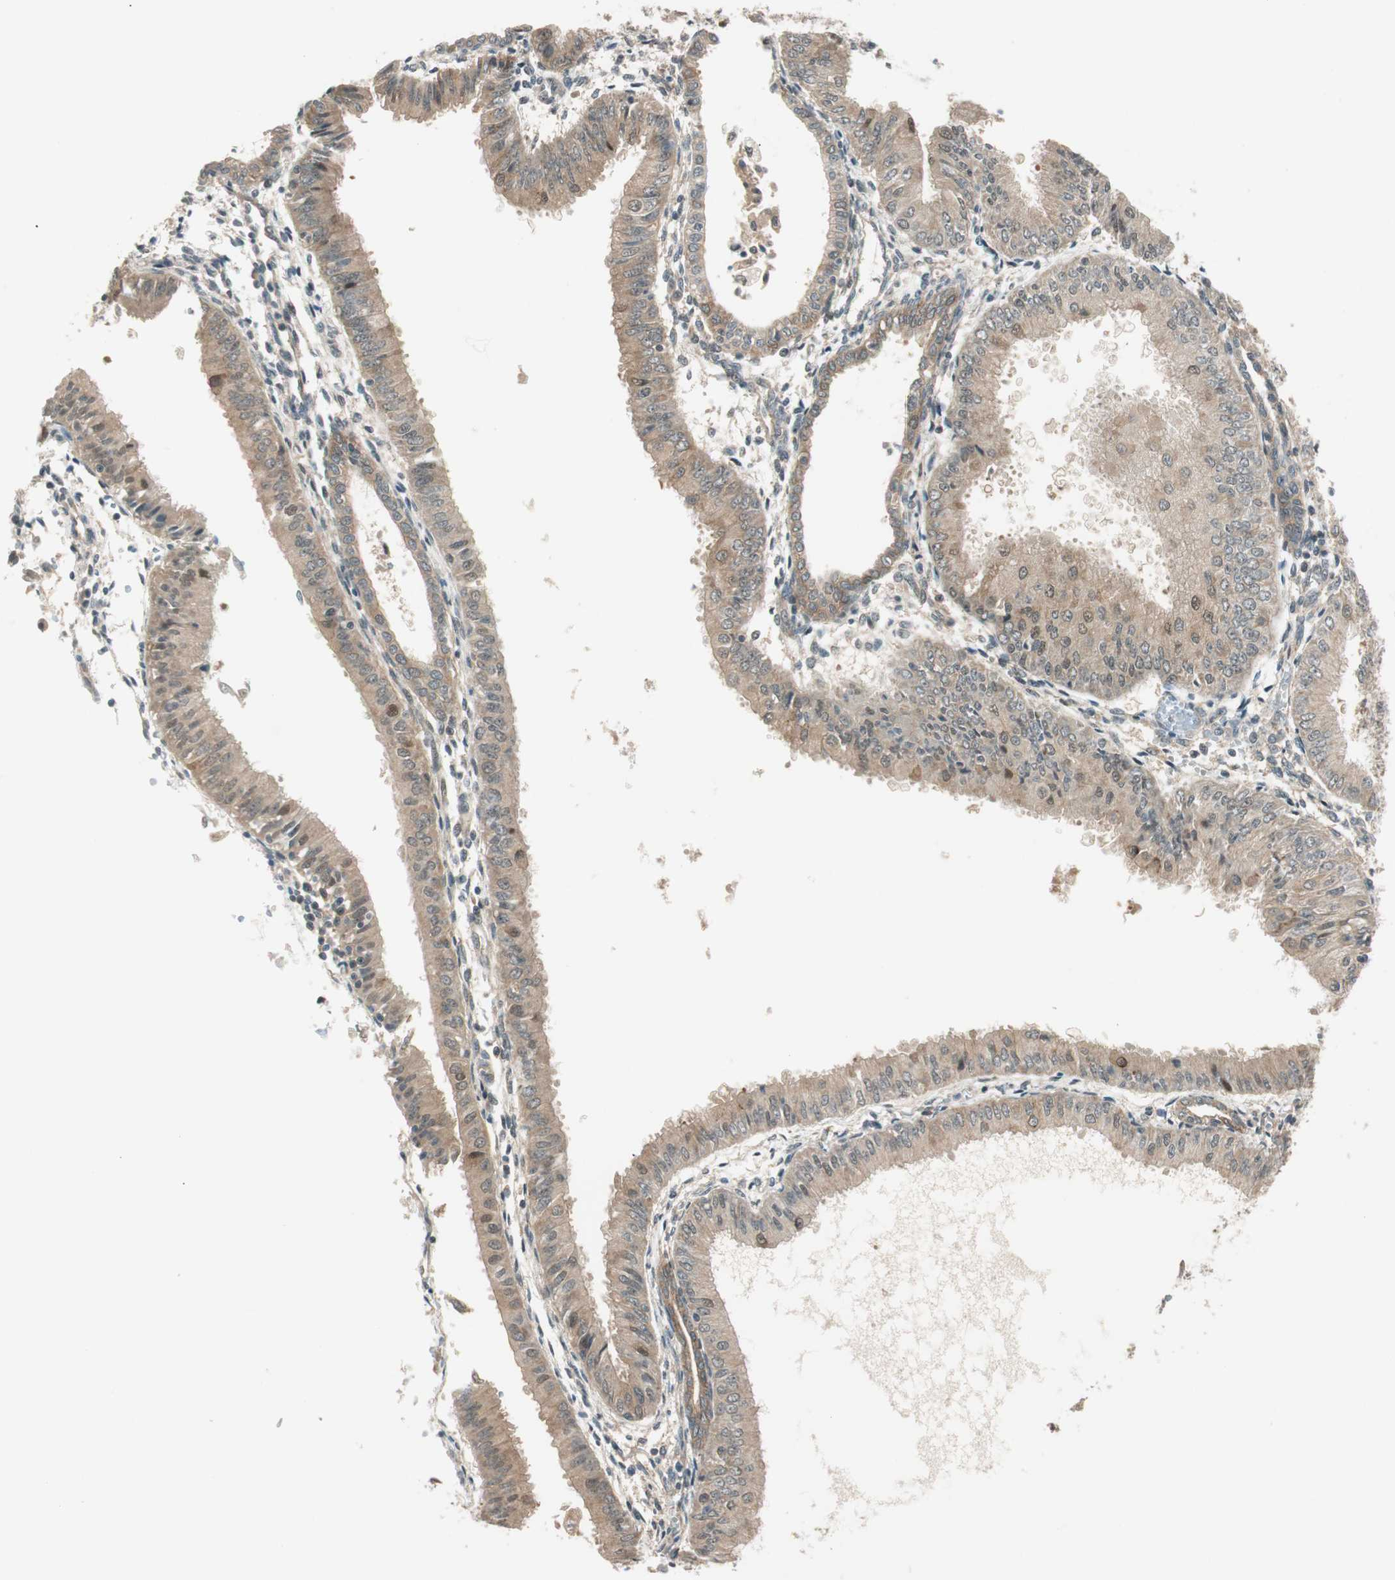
{"staining": {"intensity": "weak", "quantity": ">75%", "location": "cytoplasmic/membranous,nuclear"}, "tissue": "endometrial cancer", "cell_type": "Tumor cells", "image_type": "cancer", "snomed": [{"axis": "morphology", "description": "Adenocarcinoma, NOS"}, {"axis": "topography", "description": "Endometrium"}], "caption": "Endometrial cancer (adenocarcinoma) was stained to show a protein in brown. There is low levels of weak cytoplasmic/membranous and nuclear positivity in approximately >75% of tumor cells. The staining was performed using DAB, with brown indicating positive protein expression. Nuclei are stained blue with hematoxylin.", "gene": "PSMD8", "patient": {"sex": "female", "age": 53}}